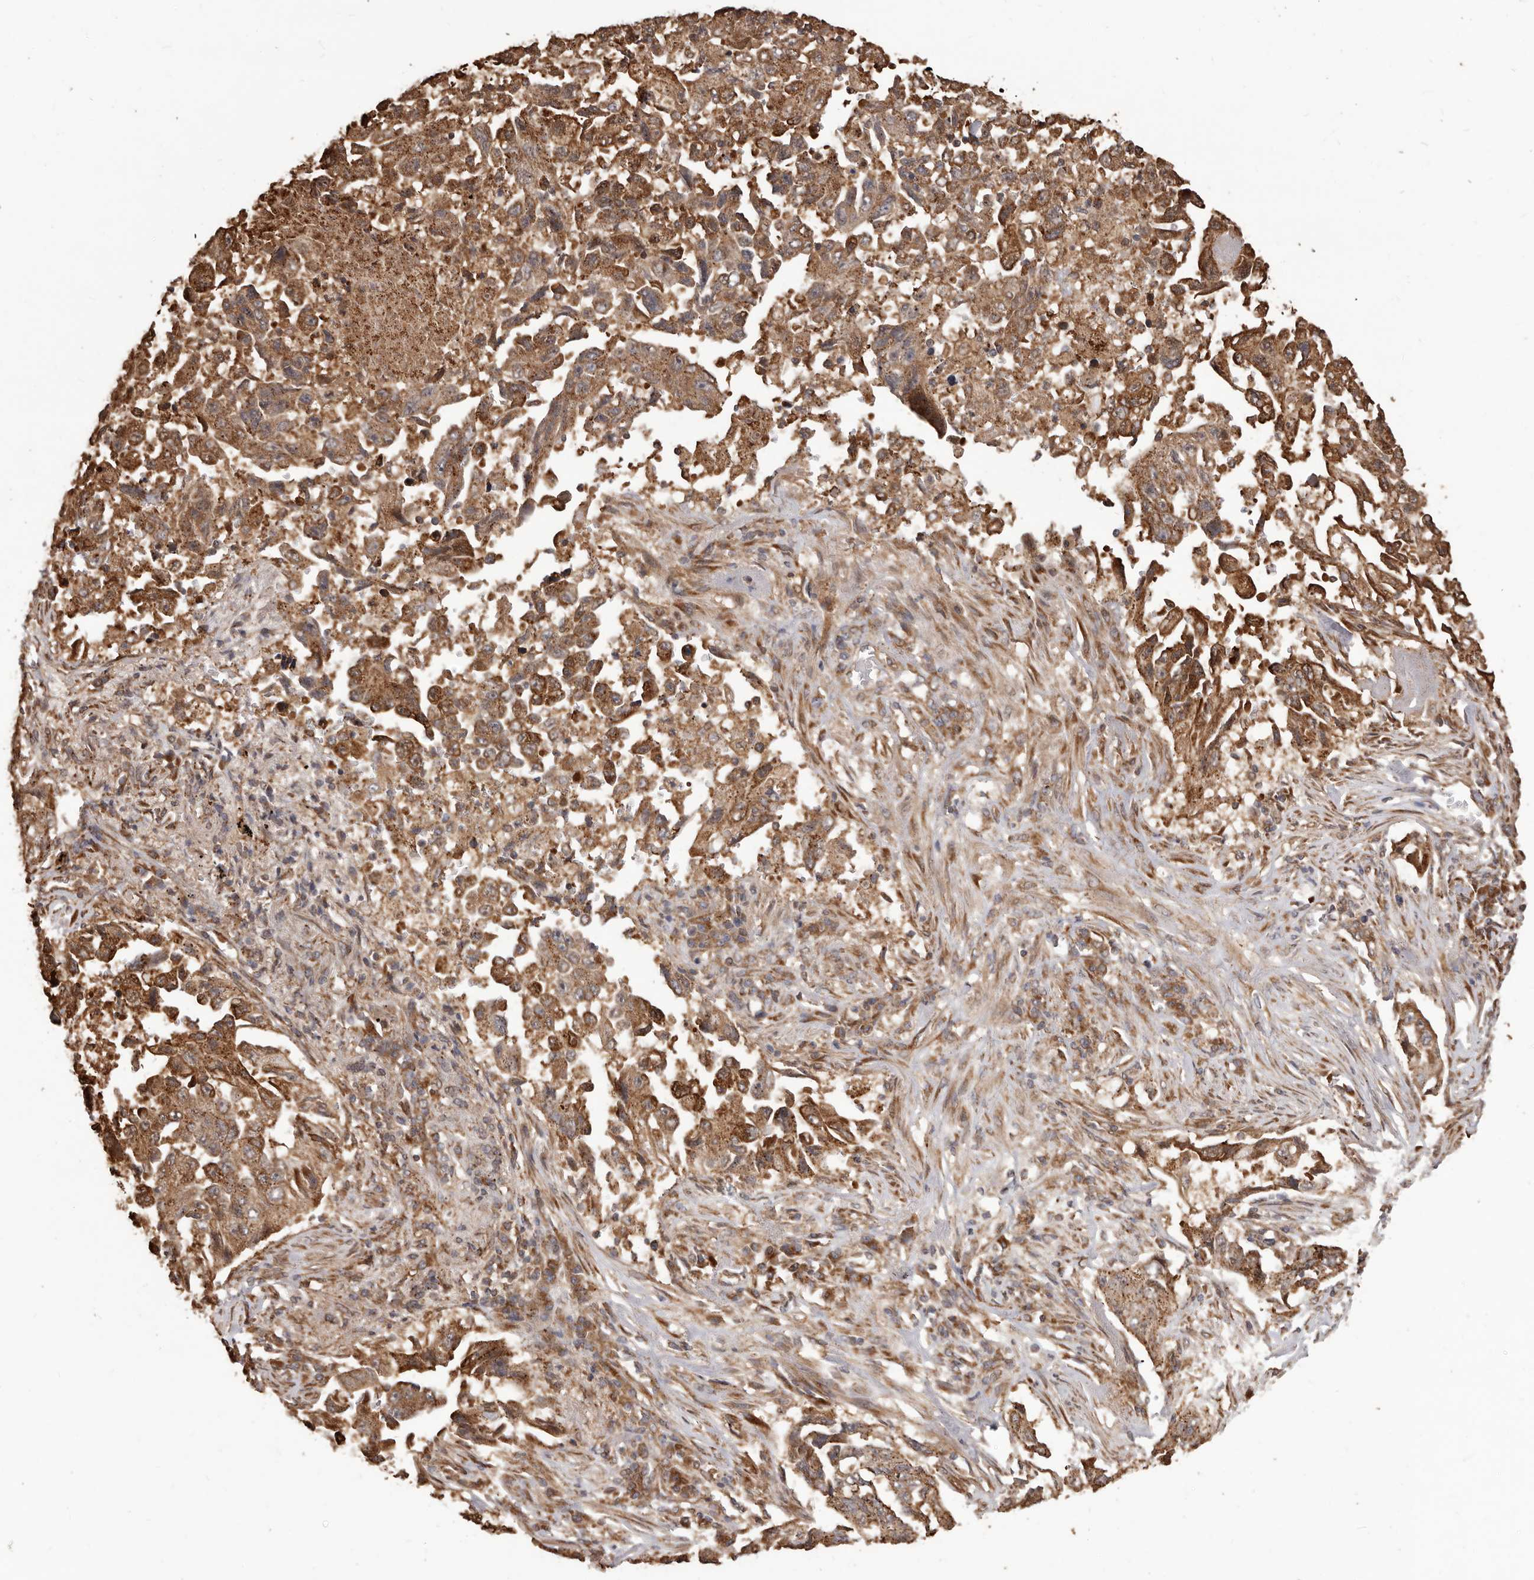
{"staining": {"intensity": "moderate", "quantity": ">75%", "location": "cytoplasmic/membranous"}, "tissue": "lung cancer", "cell_type": "Tumor cells", "image_type": "cancer", "snomed": [{"axis": "morphology", "description": "Adenocarcinoma, NOS"}, {"axis": "topography", "description": "Lung"}], "caption": "This histopathology image reveals immunohistochemistry staining of lung adenocarcinoma, with medium moderate cytoplasmic/membranous staining in approximately >75% of tumor cells.", "gene": "MTO1", "patient": {"sex": "female", "age": 51}}